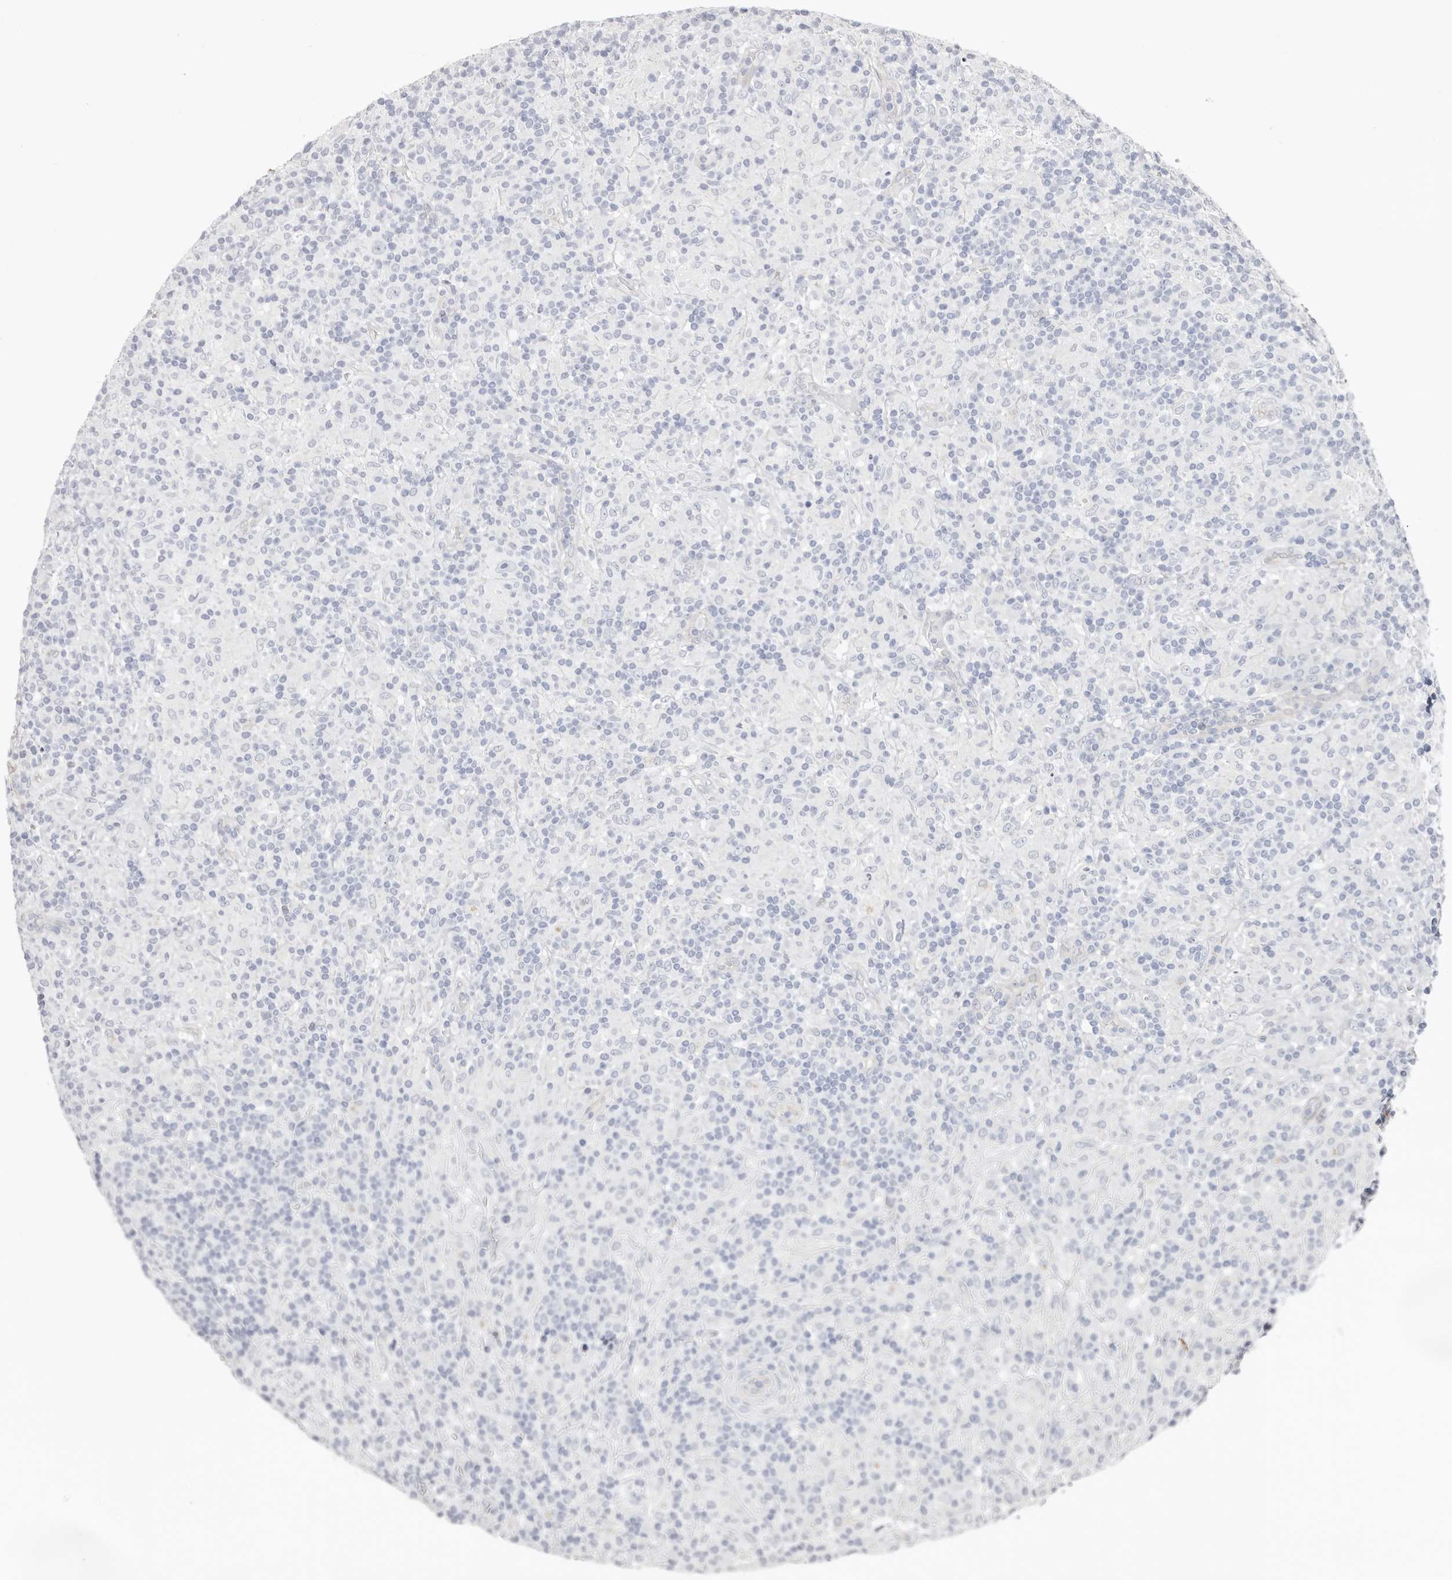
{"staining": {"intensity": "negative", "quantity": "none", "location": "none"}, "tissue": "lymphoma", "cell_type": "Tumor cells", "image_type": "cancer", "snomed": [{"axis": "morphology", "description": "Hodgkin's disease, NOS"}, {"axis": "topography", "description": "Lymph node"}], "caption": "This is an IHC photomicrograph of human lymphoma. There is no positivity in tumor cells.", "gene": "PKDCC", "patient": {"sex": "male", "age": 70}}